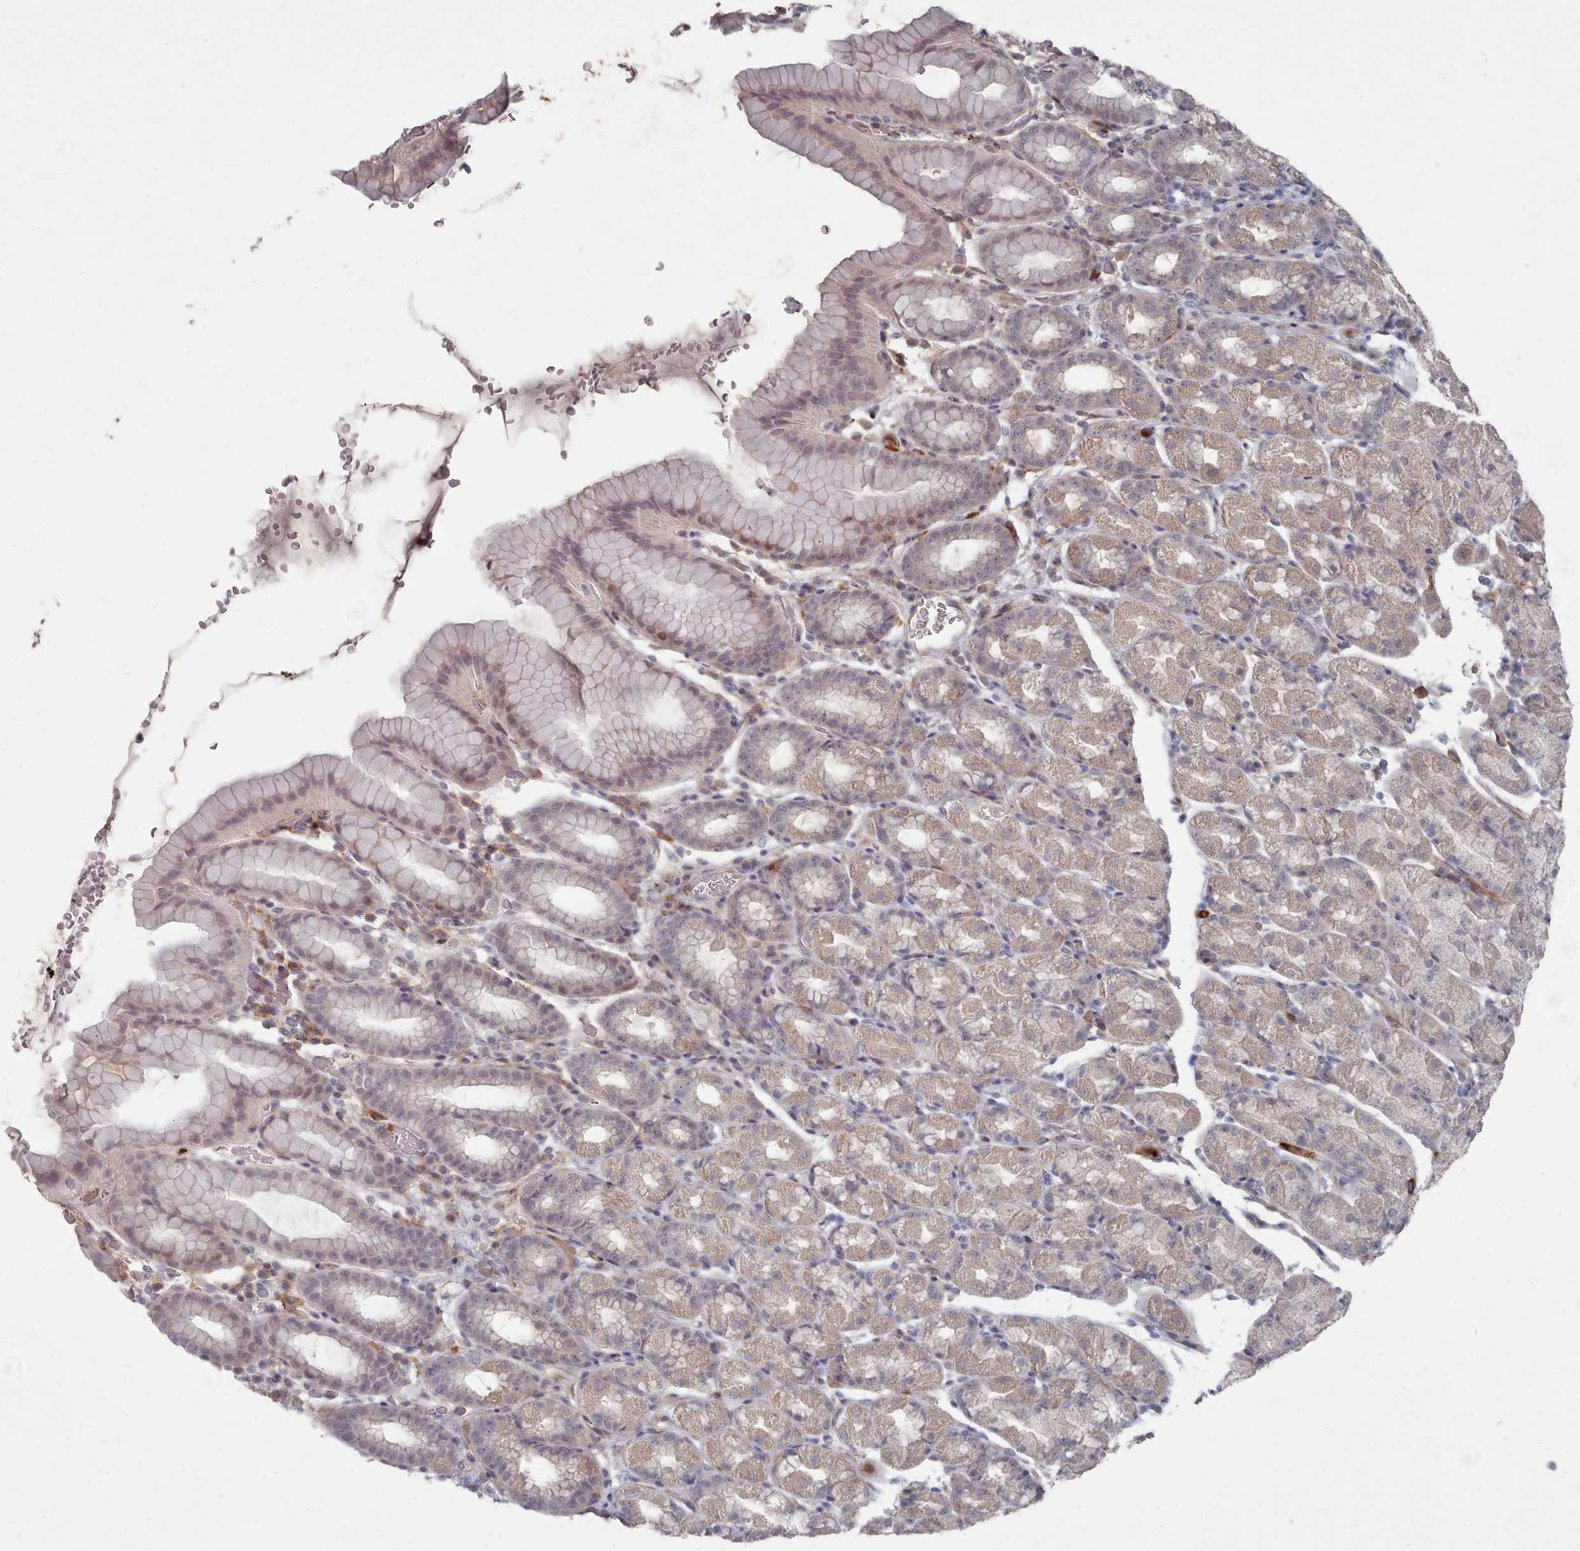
{"staining": {"intensity": "moderate", "quantity": "25%-75%", "location": "cytoplasmic/membranous"}, "tissue": "stomach", "cell_type": "Glandular cells", "image_type": "normal", "snomed": [{"axis": "morphology", "description": "Normal tissue, NOS"}, {"axis": "topography", "description": "Stomach, upper"}, {"axis": "topography", "description": "Stomach, lower"}, {"axis": "topography", "description": "Small intestine"}], "caption": "An immunohistochemistry micrograph of normal tissue is shown. Protein staining in brown labels moderate cytoplasmic/membranous positivity in stomach within glandular cells. (brown staining indicates protein expression, while blue staining denotes nuclei).", "gene": "COL8A2", "patient": {"sex": "male", "age": 68}}